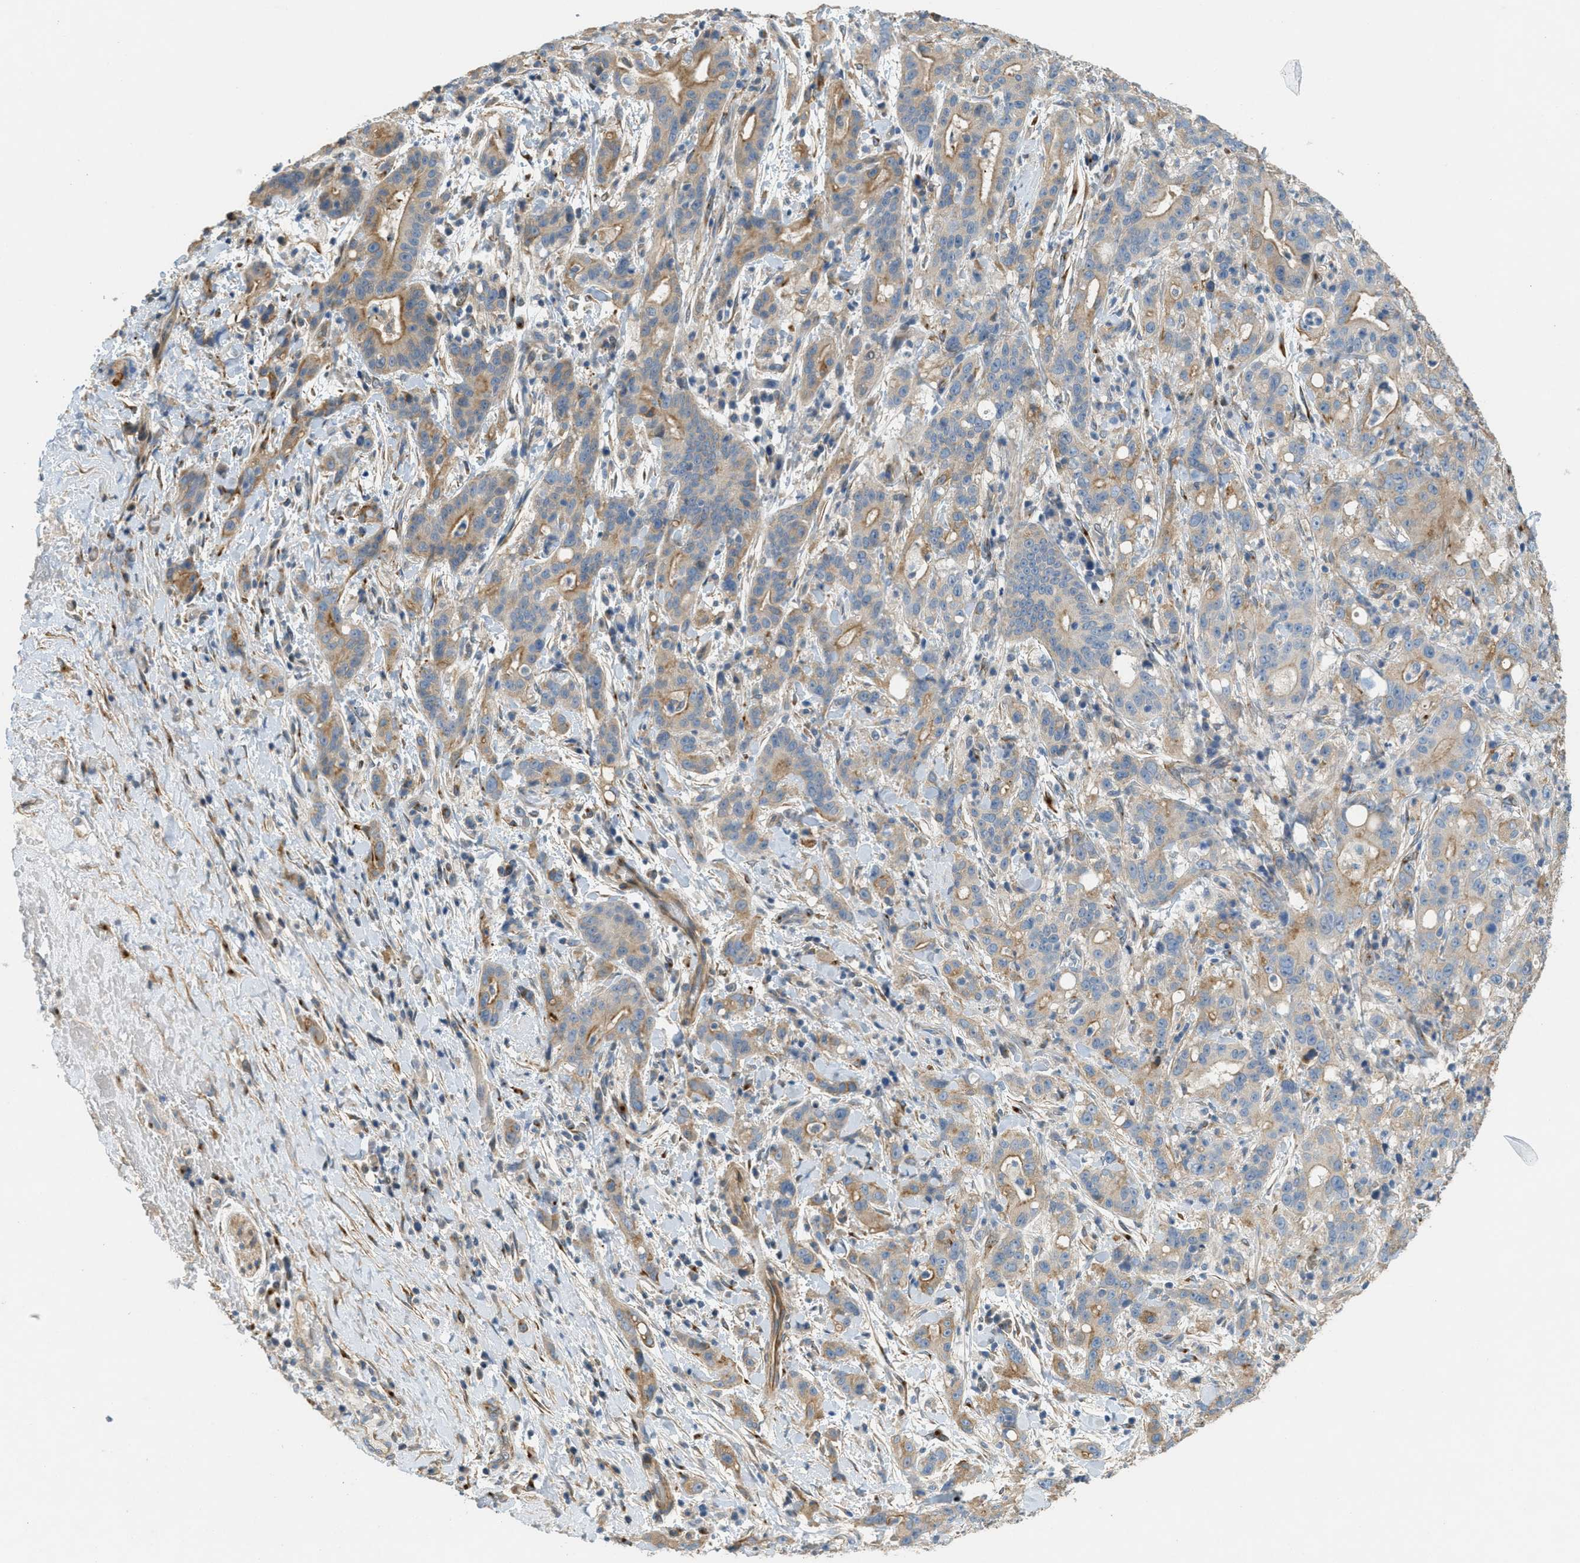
{"staining": {"intensity": "moderate", "quantity": "25%-75%", "location": "cytoplasmic/membranous"}, "tissue": "liver cancer", "cell_type": "Tumor cells", "image_type": "cancer", "snomed": [{"axis": "morphology", "description": "Cholangiocarcinoma"}, {"axis": "topography", "description": "Liver"}], "caption": "Liver cancer (cholangiocarcinoma) stained for a protein reveals moderate cytoplasmic/membranous positivity in tumor cells.", "gene": "ADCY5", "patient": {"sex": "female", "age": 38}}